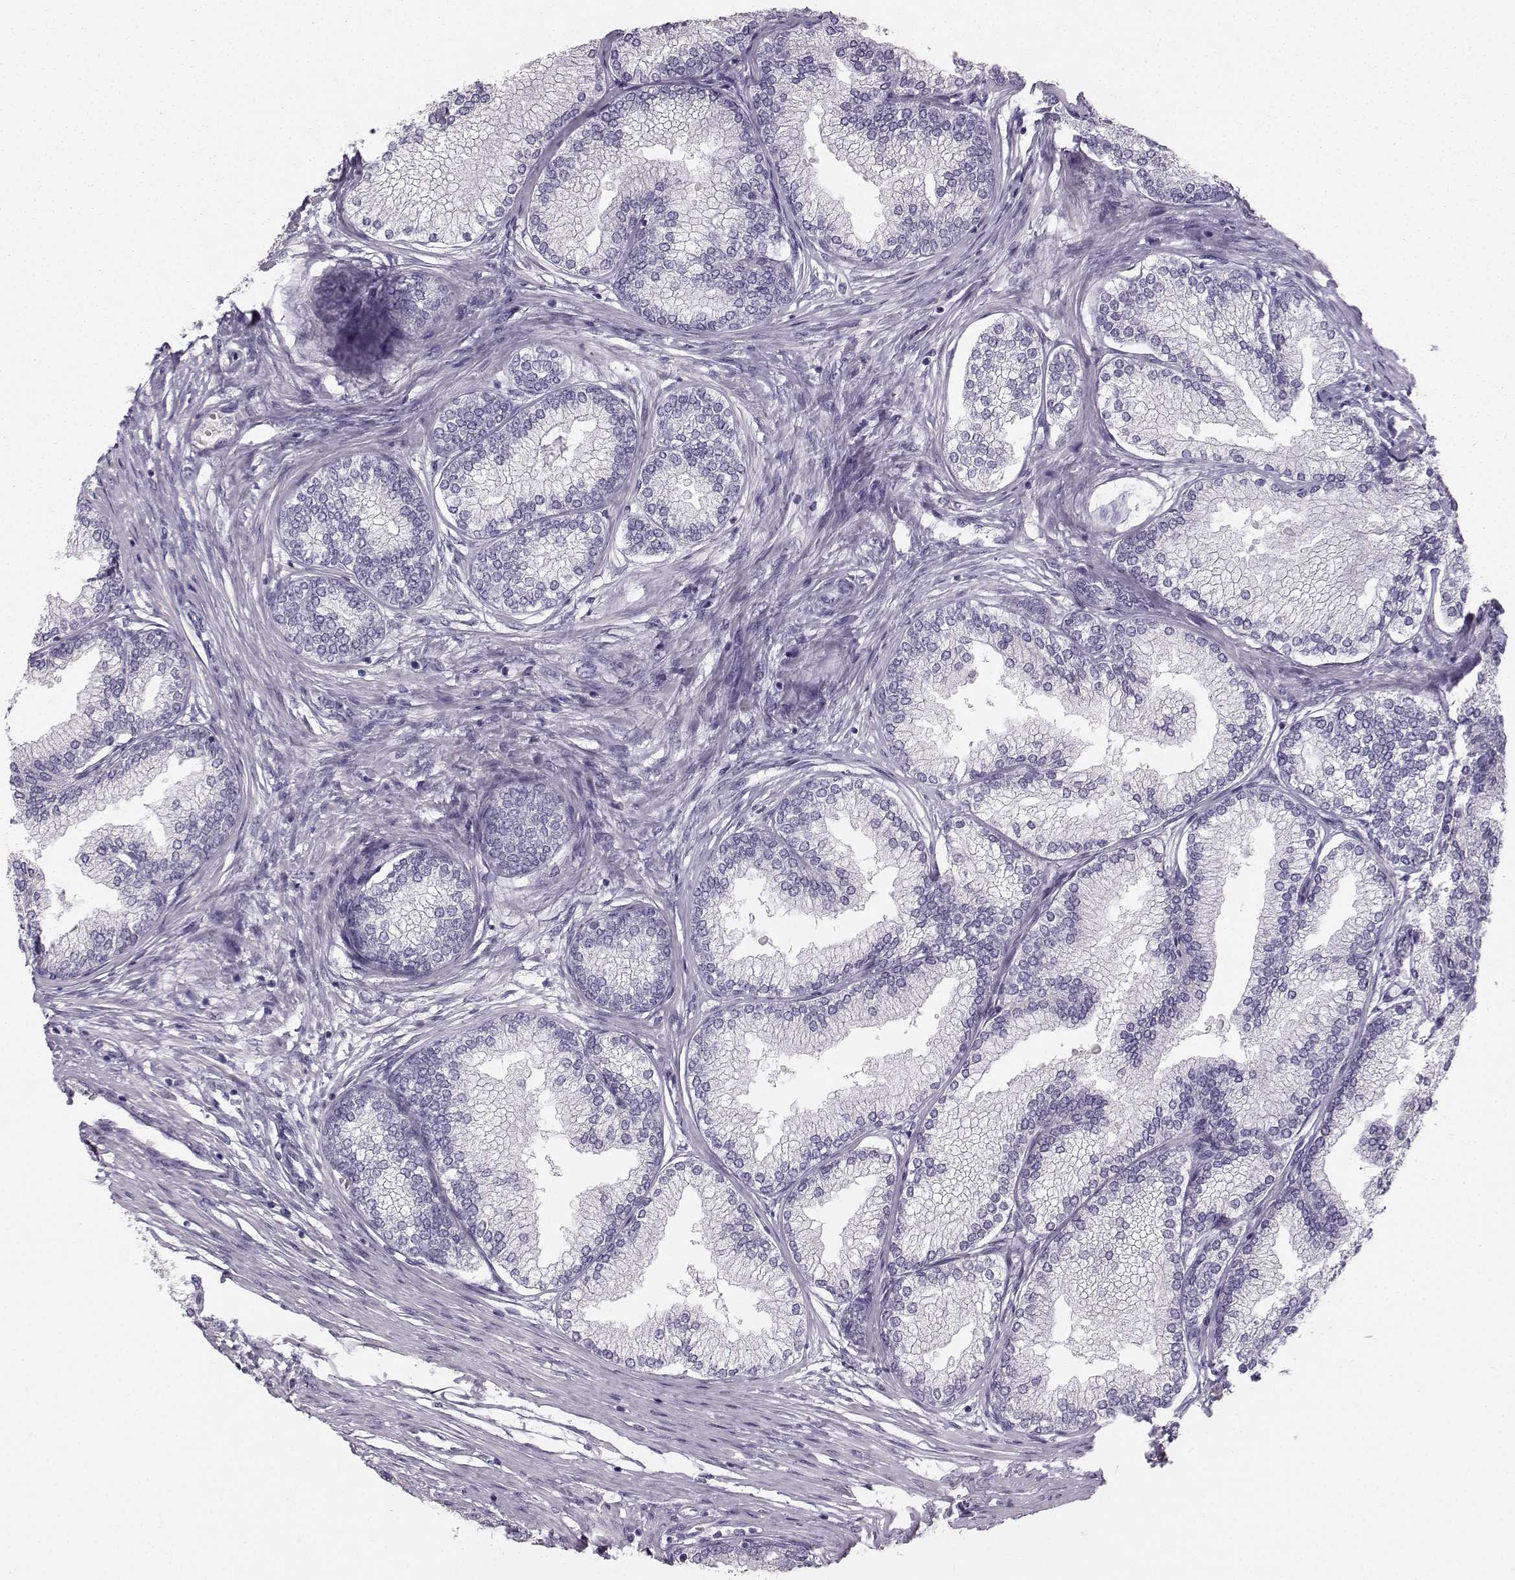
{"staining": {"intensity": "negative", "quantity": "none", "location": "none"}, "tissue": "prostate", "cell_type": "Glandular cells", "image_type": "normal", "snomed": [{"axis": "morphology", "description": "Normal tissue, NOS"}, {"axis": "topography", "description": "Prostate"}], "caption": "This is a image of IHC staining of benign prostate, which shows no positivity in glandular cells.", "gene": "CASR", "patient": {"sex": "male", "age": 72}}